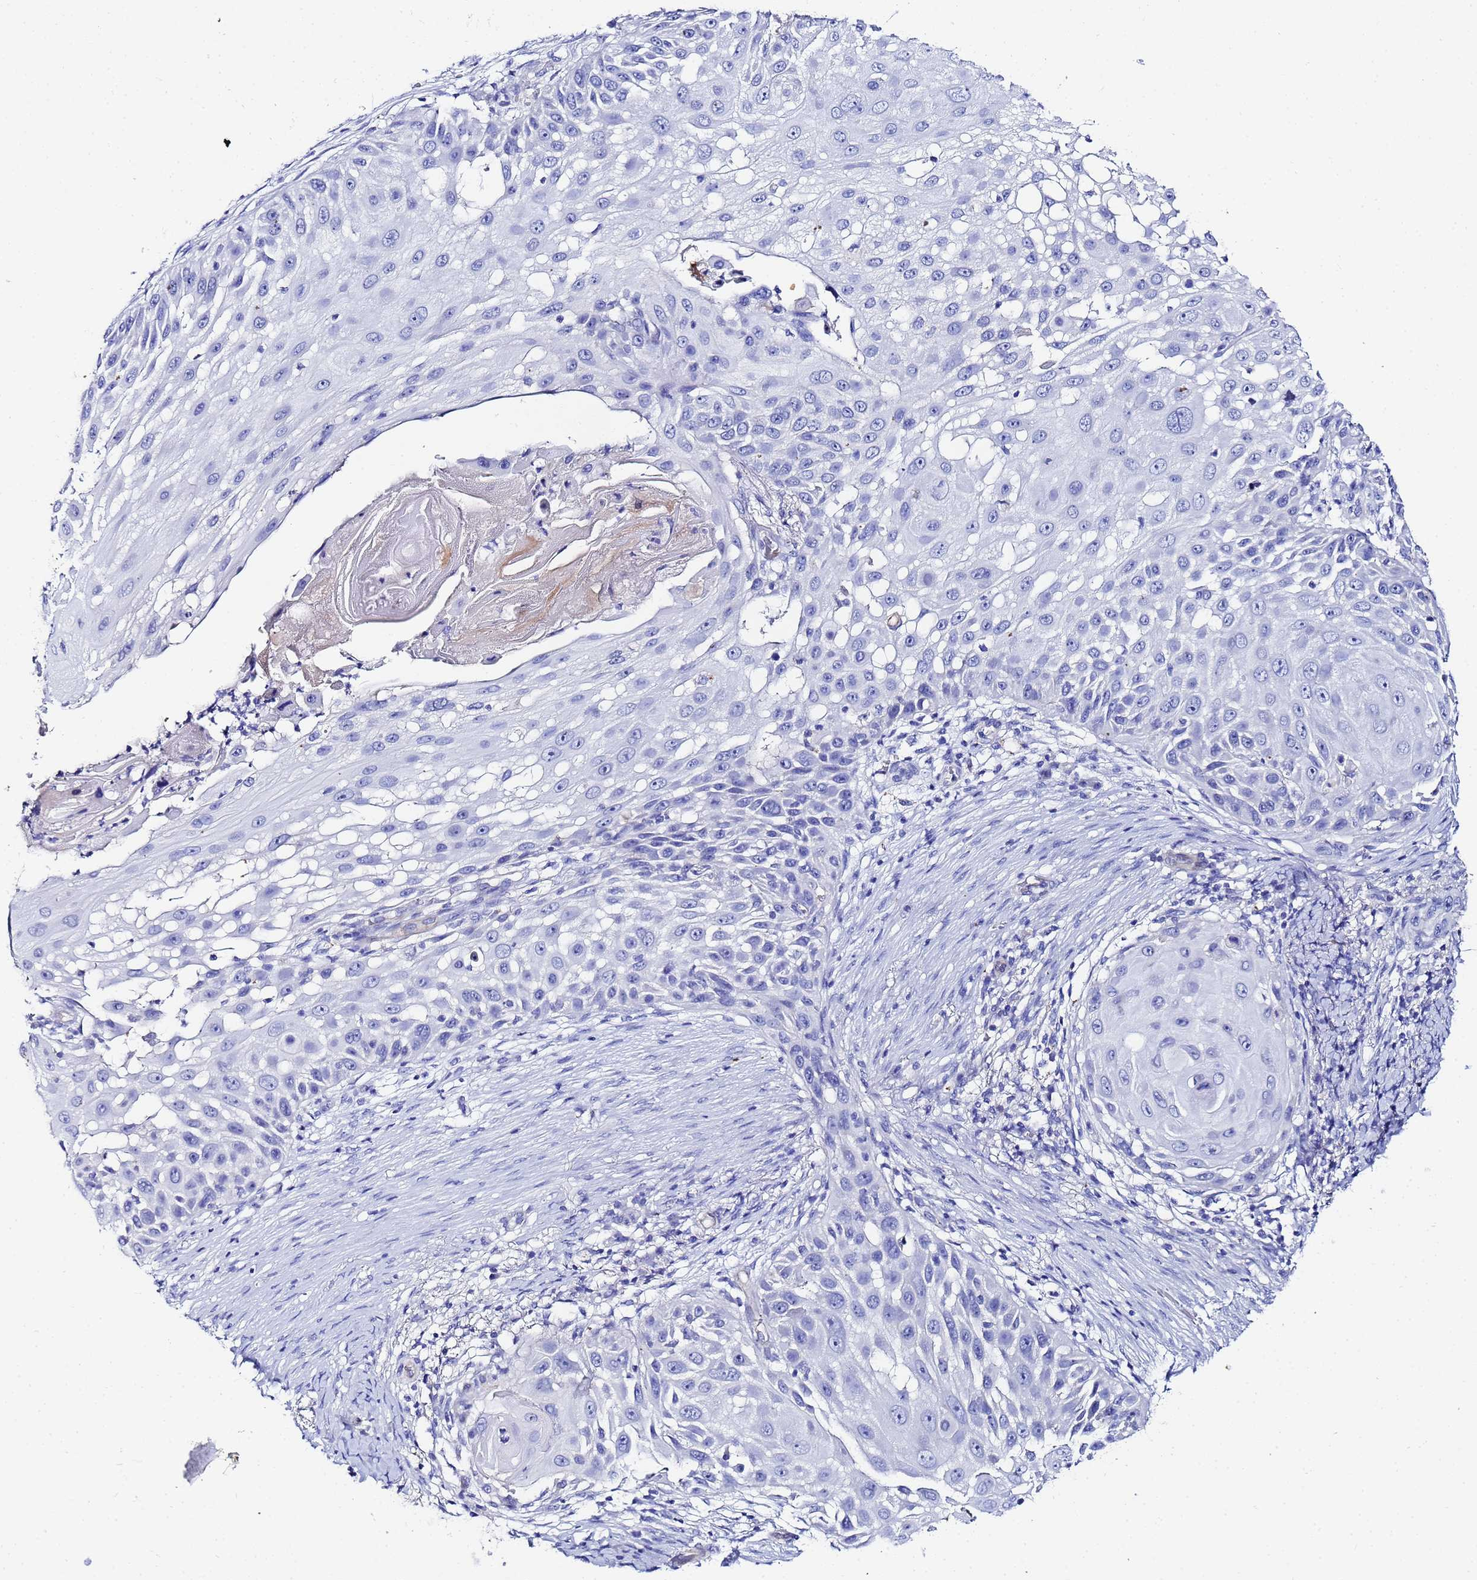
{"staining": {"intensity": "negative", "quantity": "none", "location": "none"}, "tissue": "skin cancer", "cell_type": "Tumor cells", "image_type": "cancer", "snomed": [{"axis": "morphology", "description": "Squamous cell carcinoma, NOS"}, {"axis": "topography", "description": "Skin"}], "caption": "Micrograph shows no protein expression in tumor cells of skin cancer tissue.", "gene": "ZNF26", "patient": {"sex": "female", "age": 44}}